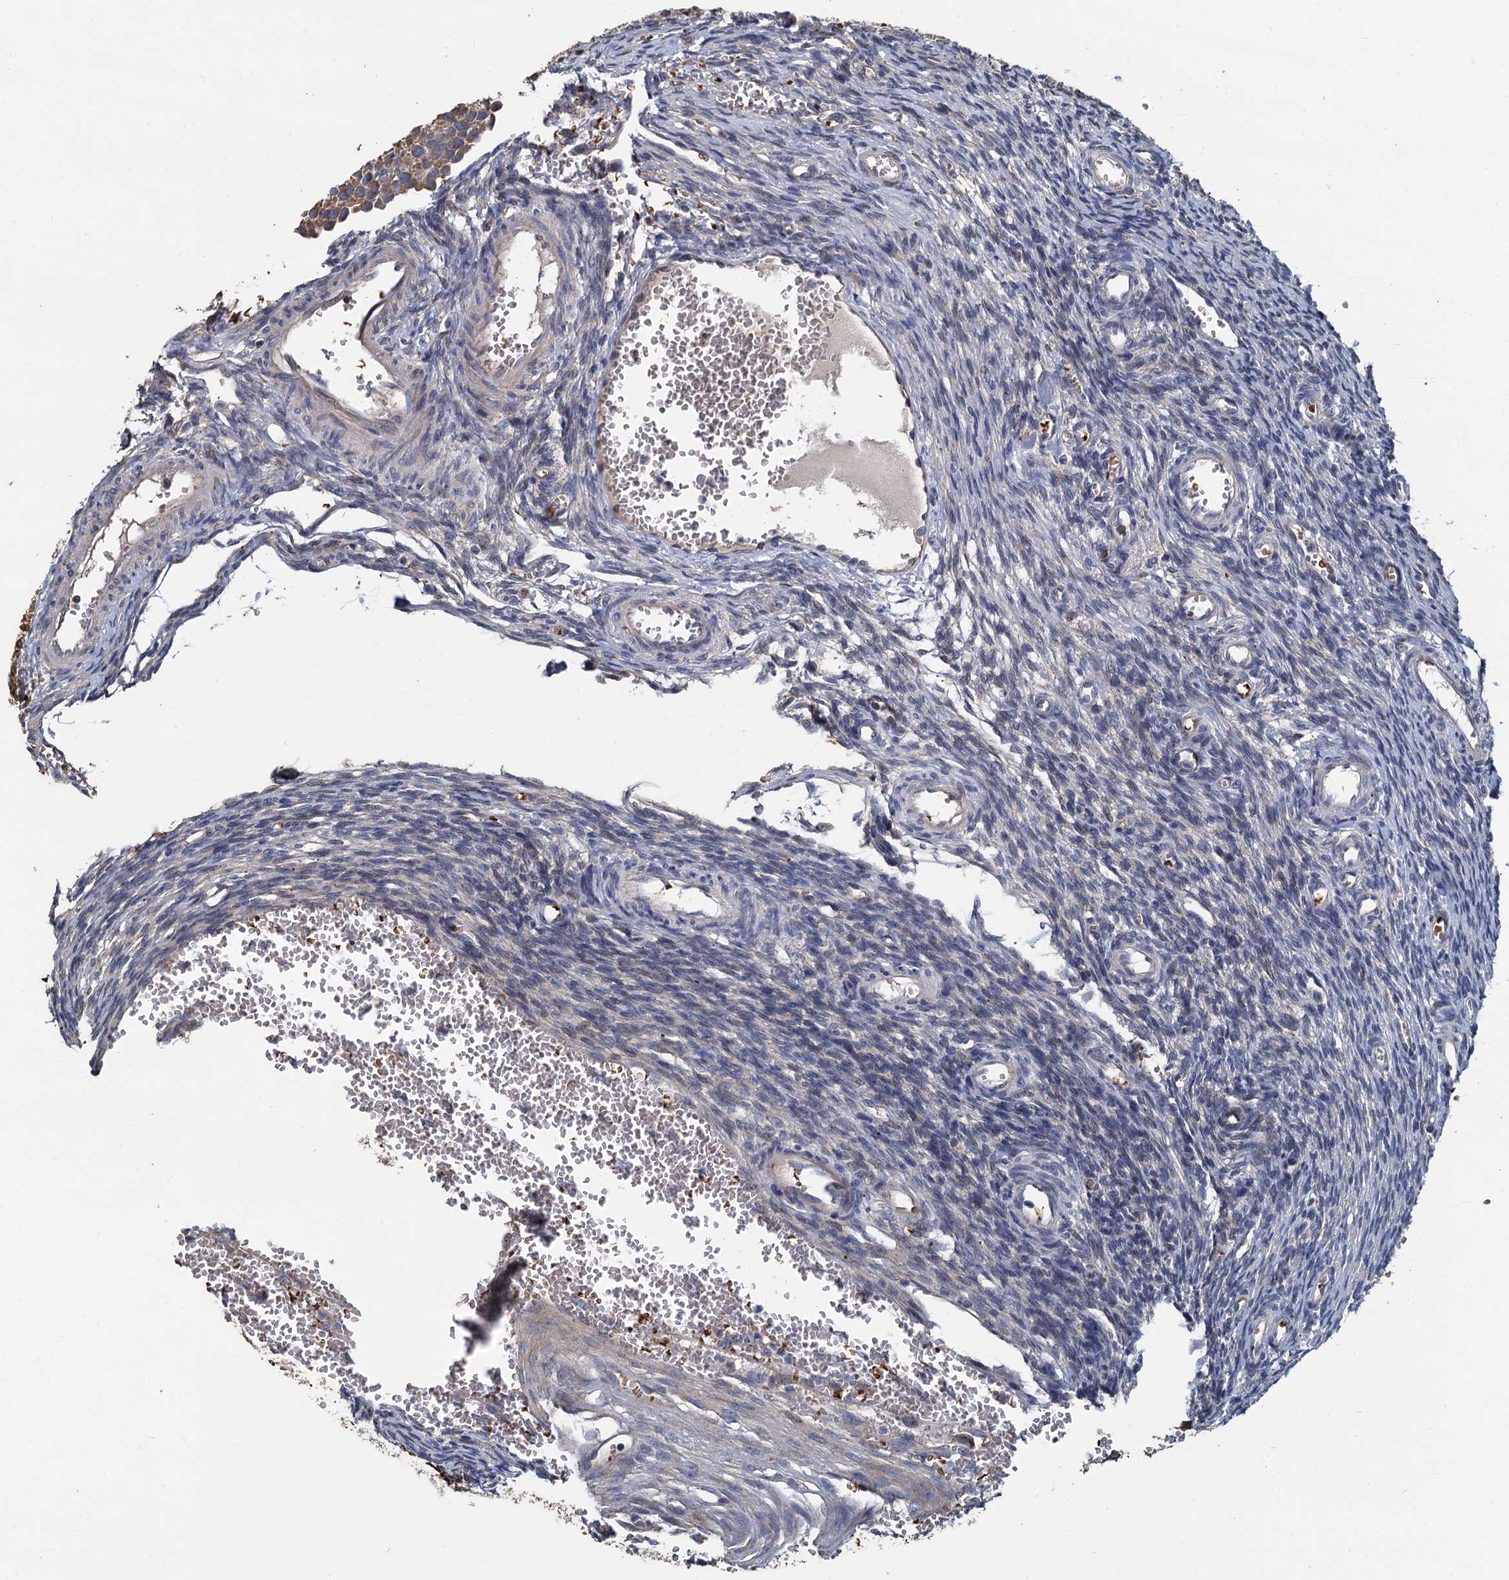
{"staining": {"intensity": "negative", "quantity": "none", "location": "none"}, "tissue": "ovary", "cell_type": "Ovarian stroma cells", "image_type": "normal", "snomed": [{"axis": "morphology", "description": "Normal tissue, NOS"}, {"axis": "topography", "description": "Ovary"}], "caption": "Immunohistochemistry (IHC) micrograph of normal ovary stained for a protein (brown), which reveals no staining in ovarian stroma cells. (DAB immunohistochemistry visualized using brightfield microscopy, high magnification).", "gene": "TCTN2", "patient": {"sex": "female", "age": 39}}